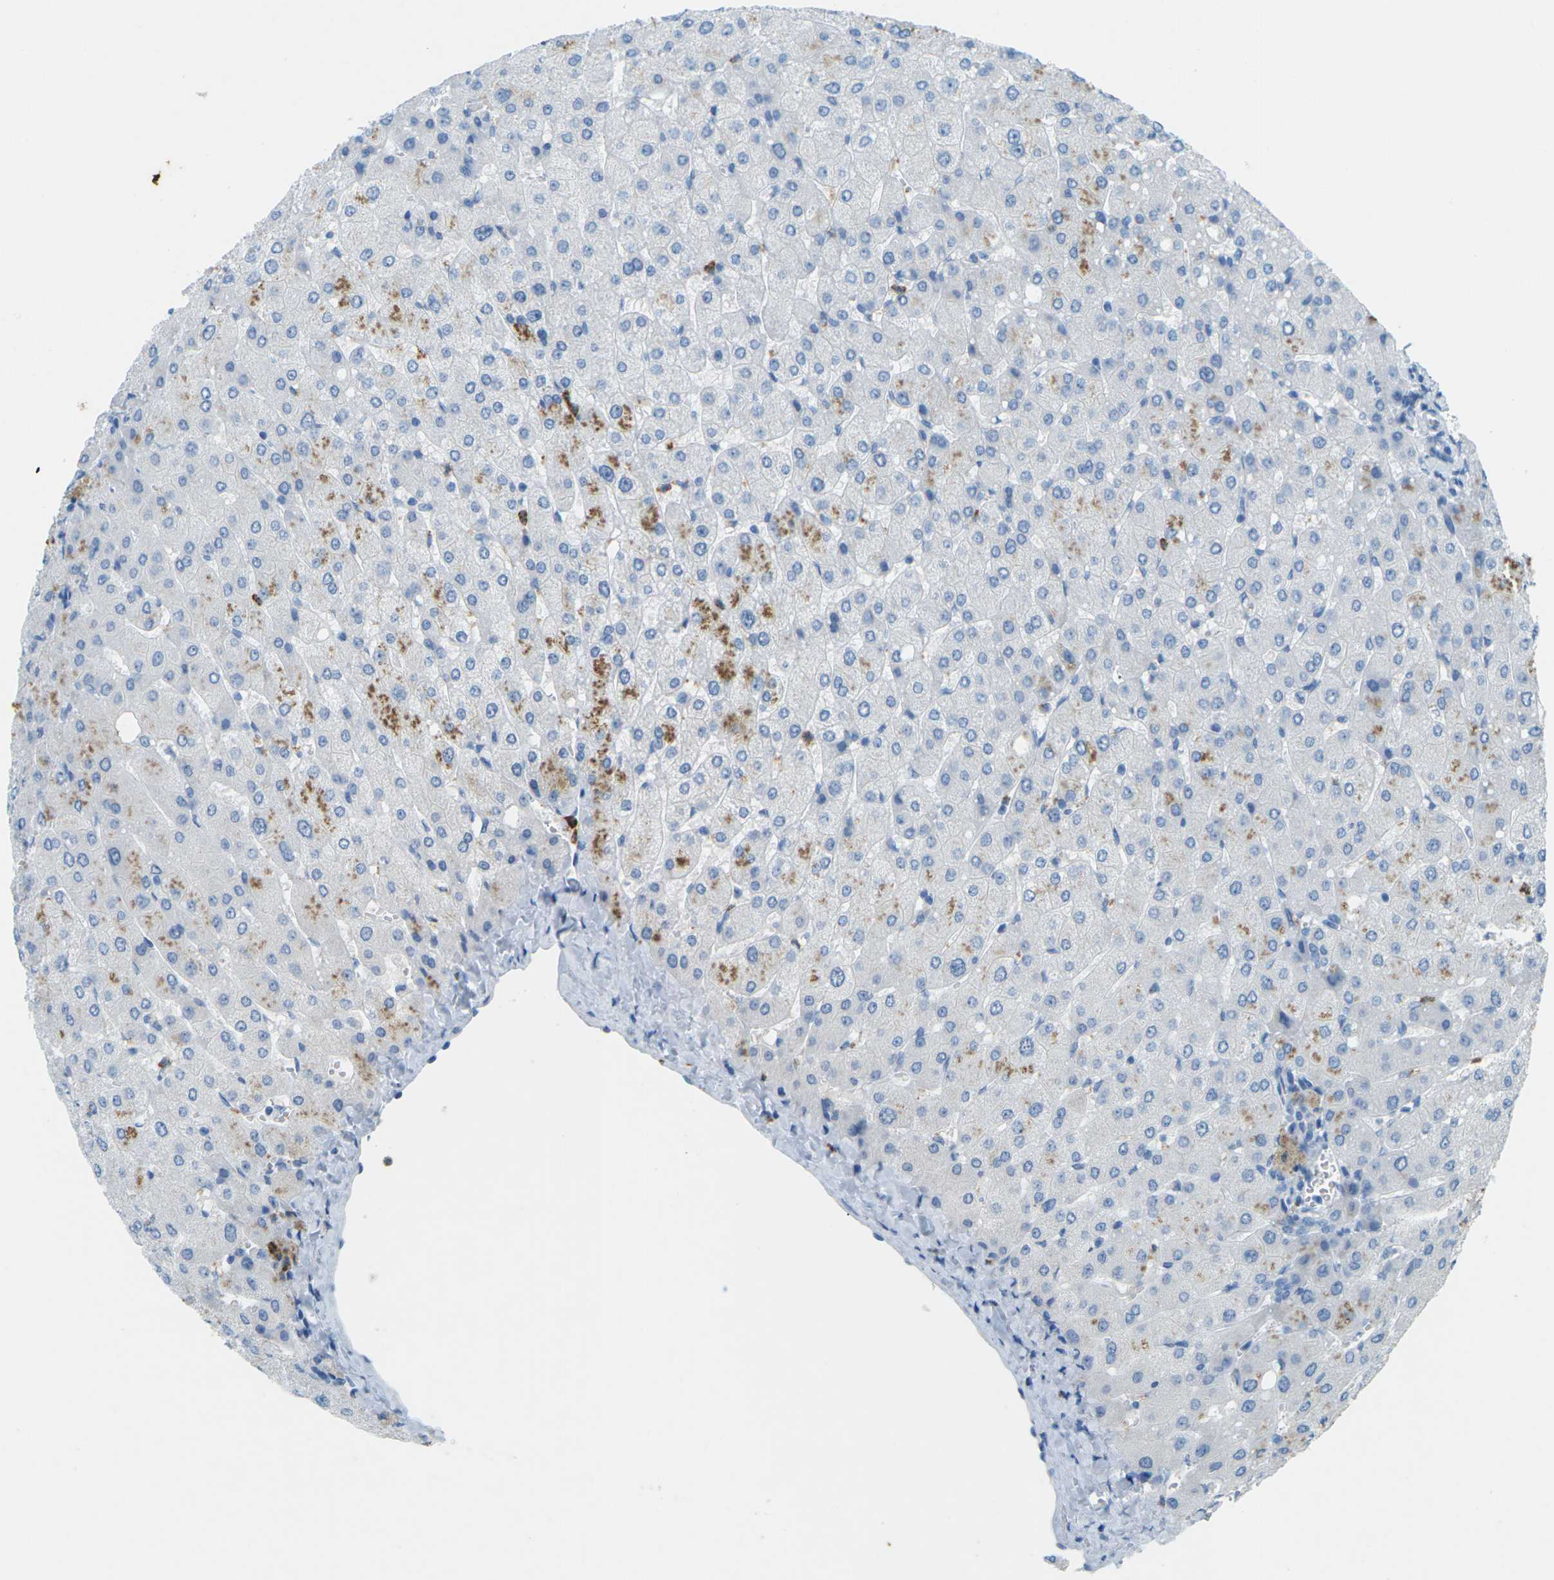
{"staining": {"intensity": "negative", "quantity": "none", "location": "none"}, "tissue": "liver", "cell_type": "Cholangiocytes", "image_type": "normal", "snomed": [{"axis": "morphology", "description": "Normal tissue, NOS"}, {"axis": "topography", "description": "Liver"}], "caption": "This is an IHC histopathology image of benign human liver. There is no positivity in cholangiocytes.", "gene": "CDH16", "patient": {"sex": "male", "age": 55}}